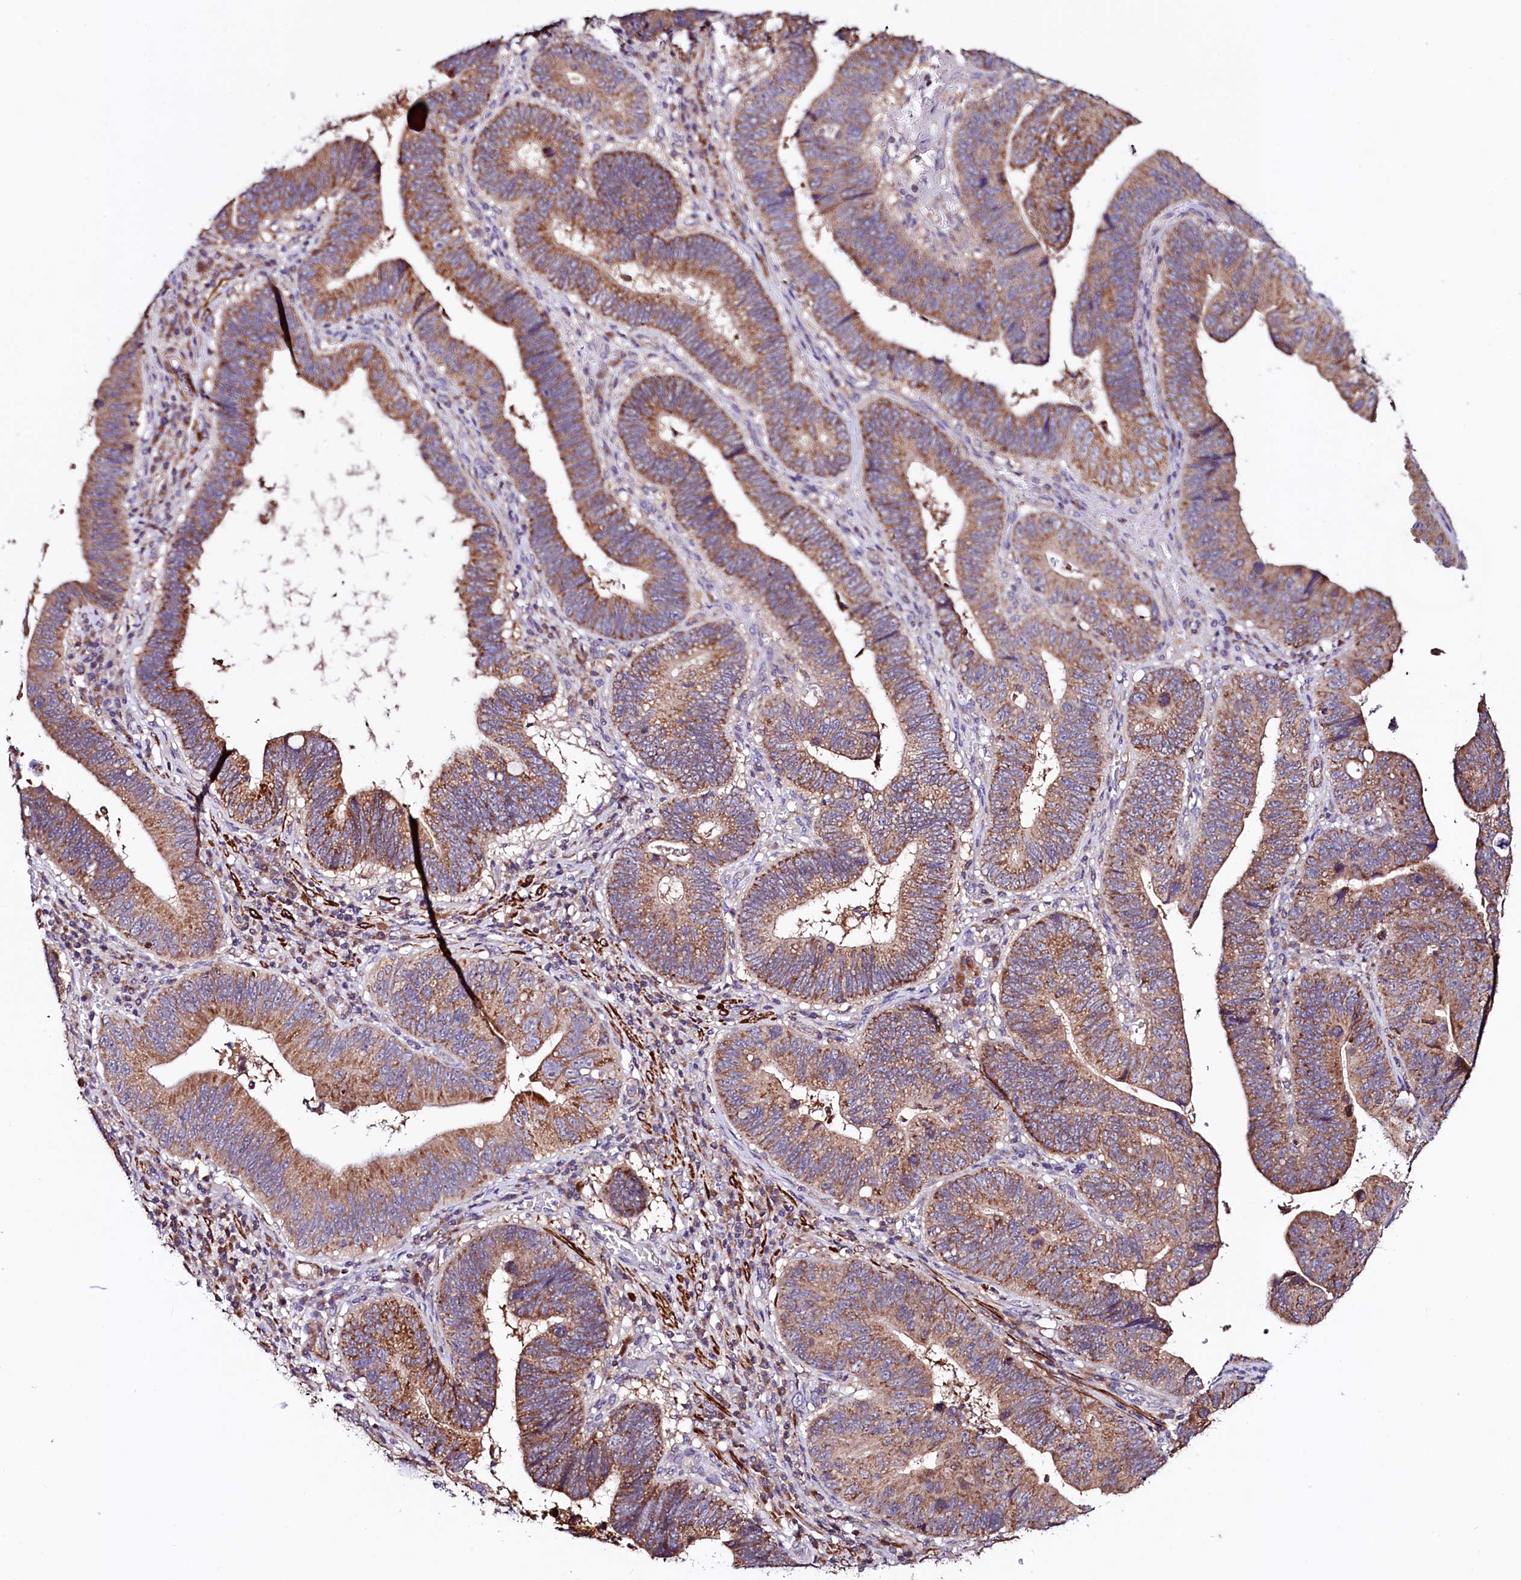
{"staining": {"intensity": "moderate", "quantity": ">75%", "location": "cytoplasmic/membranous"}, "tissue": "stomach cancer", "cell_type": "Tumor cells", "image_type": "cancer", "snomed": [{"axis": "morphology", "description": "Adenocarcinoma, NOS"}, {"axis": "topography", "description": "Stomach"}], "caption": "The micrograph exhibits a brown stain indicating the presence of a protein in the cytoplasmic/membranous of tumor cells in stomach cancer (adenocarcinoma).", "gene": "CIAO3", "patient": {"sex": "male", "age": 59}}